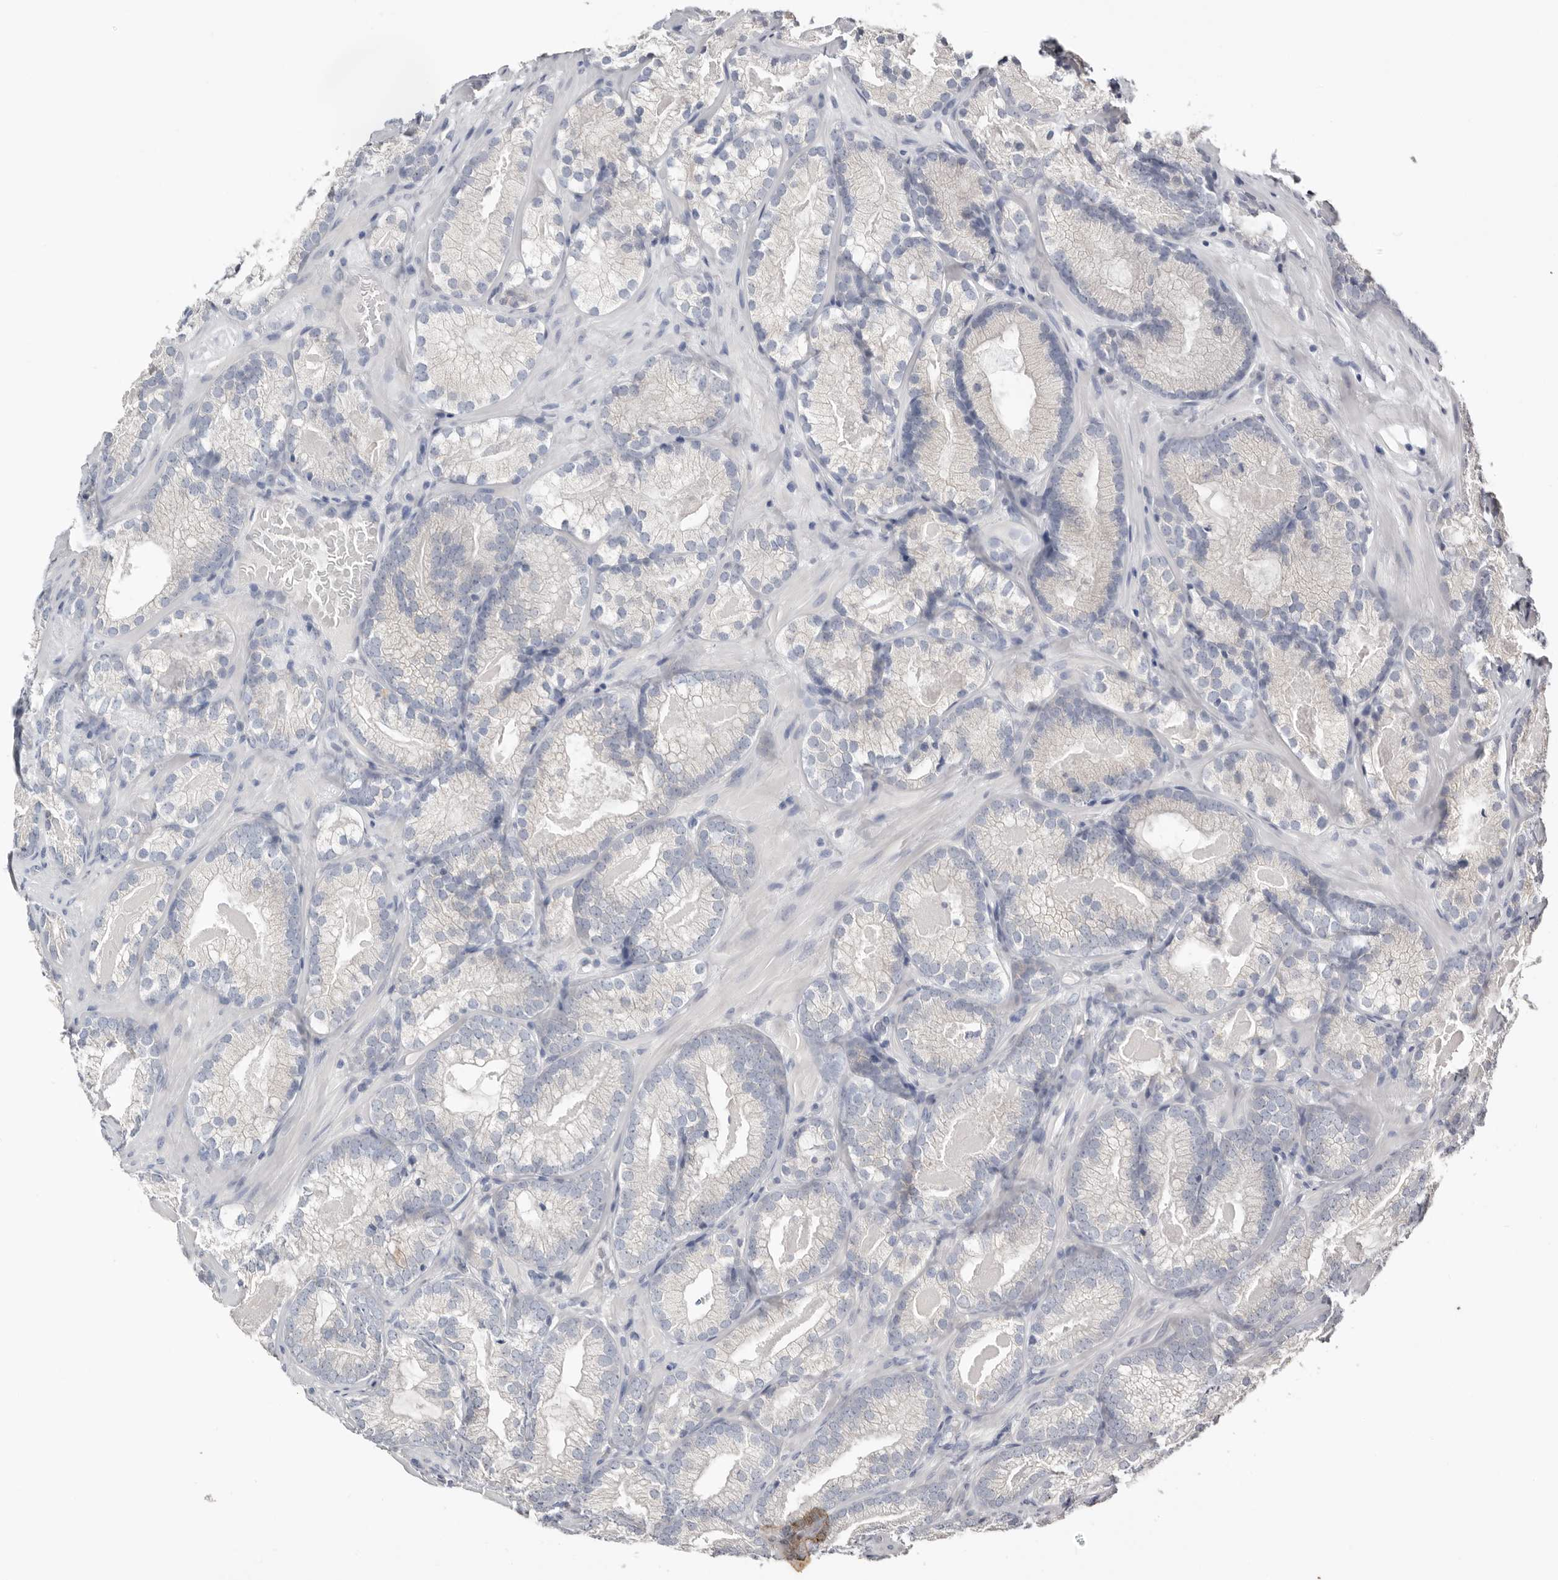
{"staining": {"intensity": "negative", "quantity": "none", "location": "none"}, "tissue": "prostate cancer", "cell_type": "Tumor cells", "image_type": "cancer", "snomed": [{"axis": "morphology", "description": "Adenocarcinoma, Low grade"}, {"axis": "topography", "description": "Prostate"}], "caption": "Photomicrograph shows no protein positivity in tumor cells of prostate low-grade adenocarcinoma tissue.", "gene": "S100A14", "patient": {"sex": "male", "age": 72}}